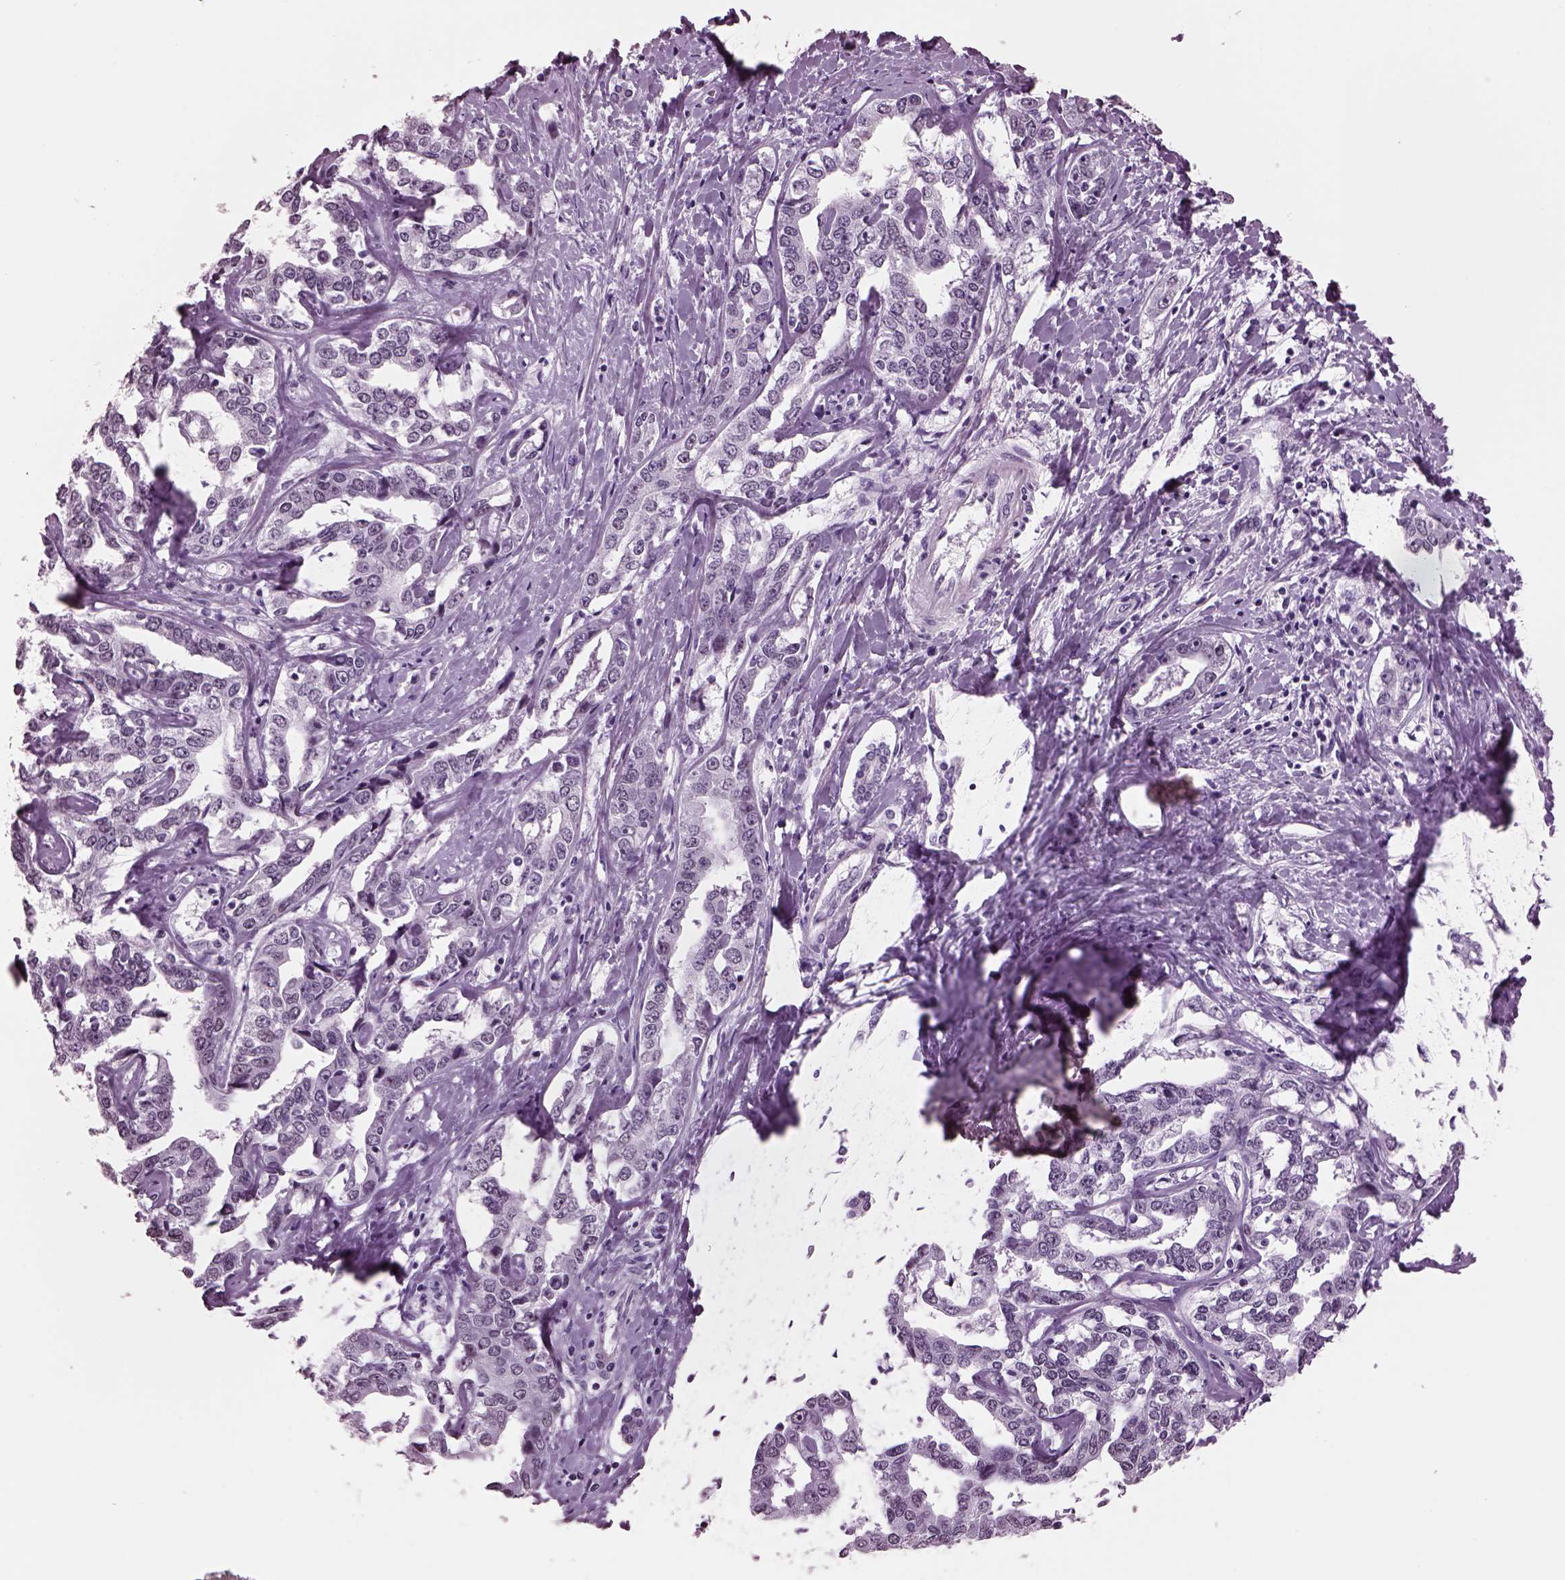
{"staining": {"intensity": "negative", "quantity": "none", "location": "none"}, "tissue": "liver cancer", "cell_type": "Tumor cells", "image_type": "cancer", "snomed": [{"axis": "morphology", "description": "Cholangiocarcinoma"}, {"axis": "topography", "description": "Liver"}], "caption": "Cholangiocarcinoma (liver) stained for a protein using immunohistochemistry displays no expression tumor cells.", "gene": "KRTAP3-2", "patient": {"sex": "male", "age": 59}}